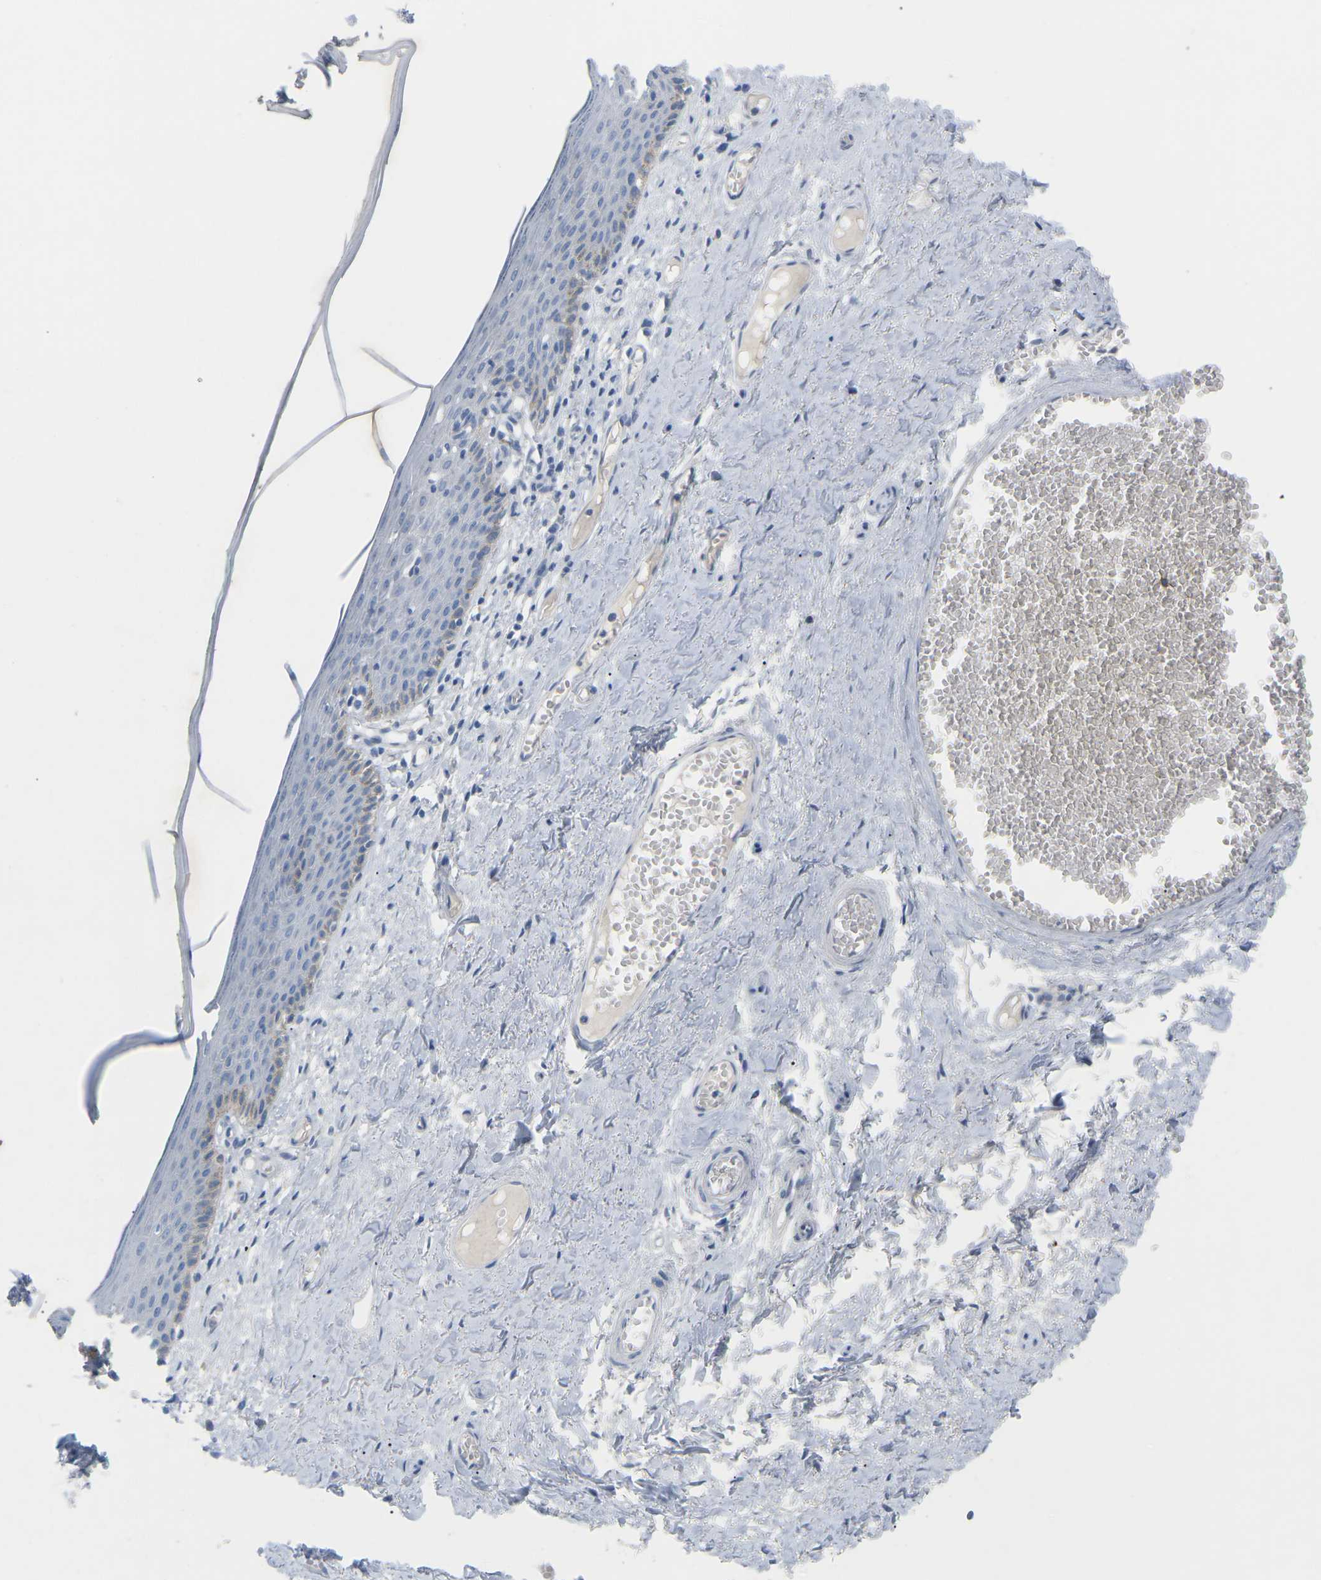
{"staining": {"intensity": "negative", "quantity": "none", "location": "none"}, "tissue": "skin", "cell_type": "Epidermal cells", "image_type": "normal", "snomed": [{"axis": "morphology", "description": "Normal tissue, NOS"}, {"axis": "topography", "description": "Adipose tissue"}, {"axis": "topography", "description": "Vascular tissue"}, {"axis": "topography", "description": "Anal"}, {"axis": "topography", "description": "Peripheral nerve tissue"}], "caption": "Immunohistochemistry (IHC) histopathology image of unremarkable skin: human skin stained with DAB exhibits no significant protein staining in epidermal cells.", "gene": "HBG2", "patient": {"sex": "female", "age": 54}}